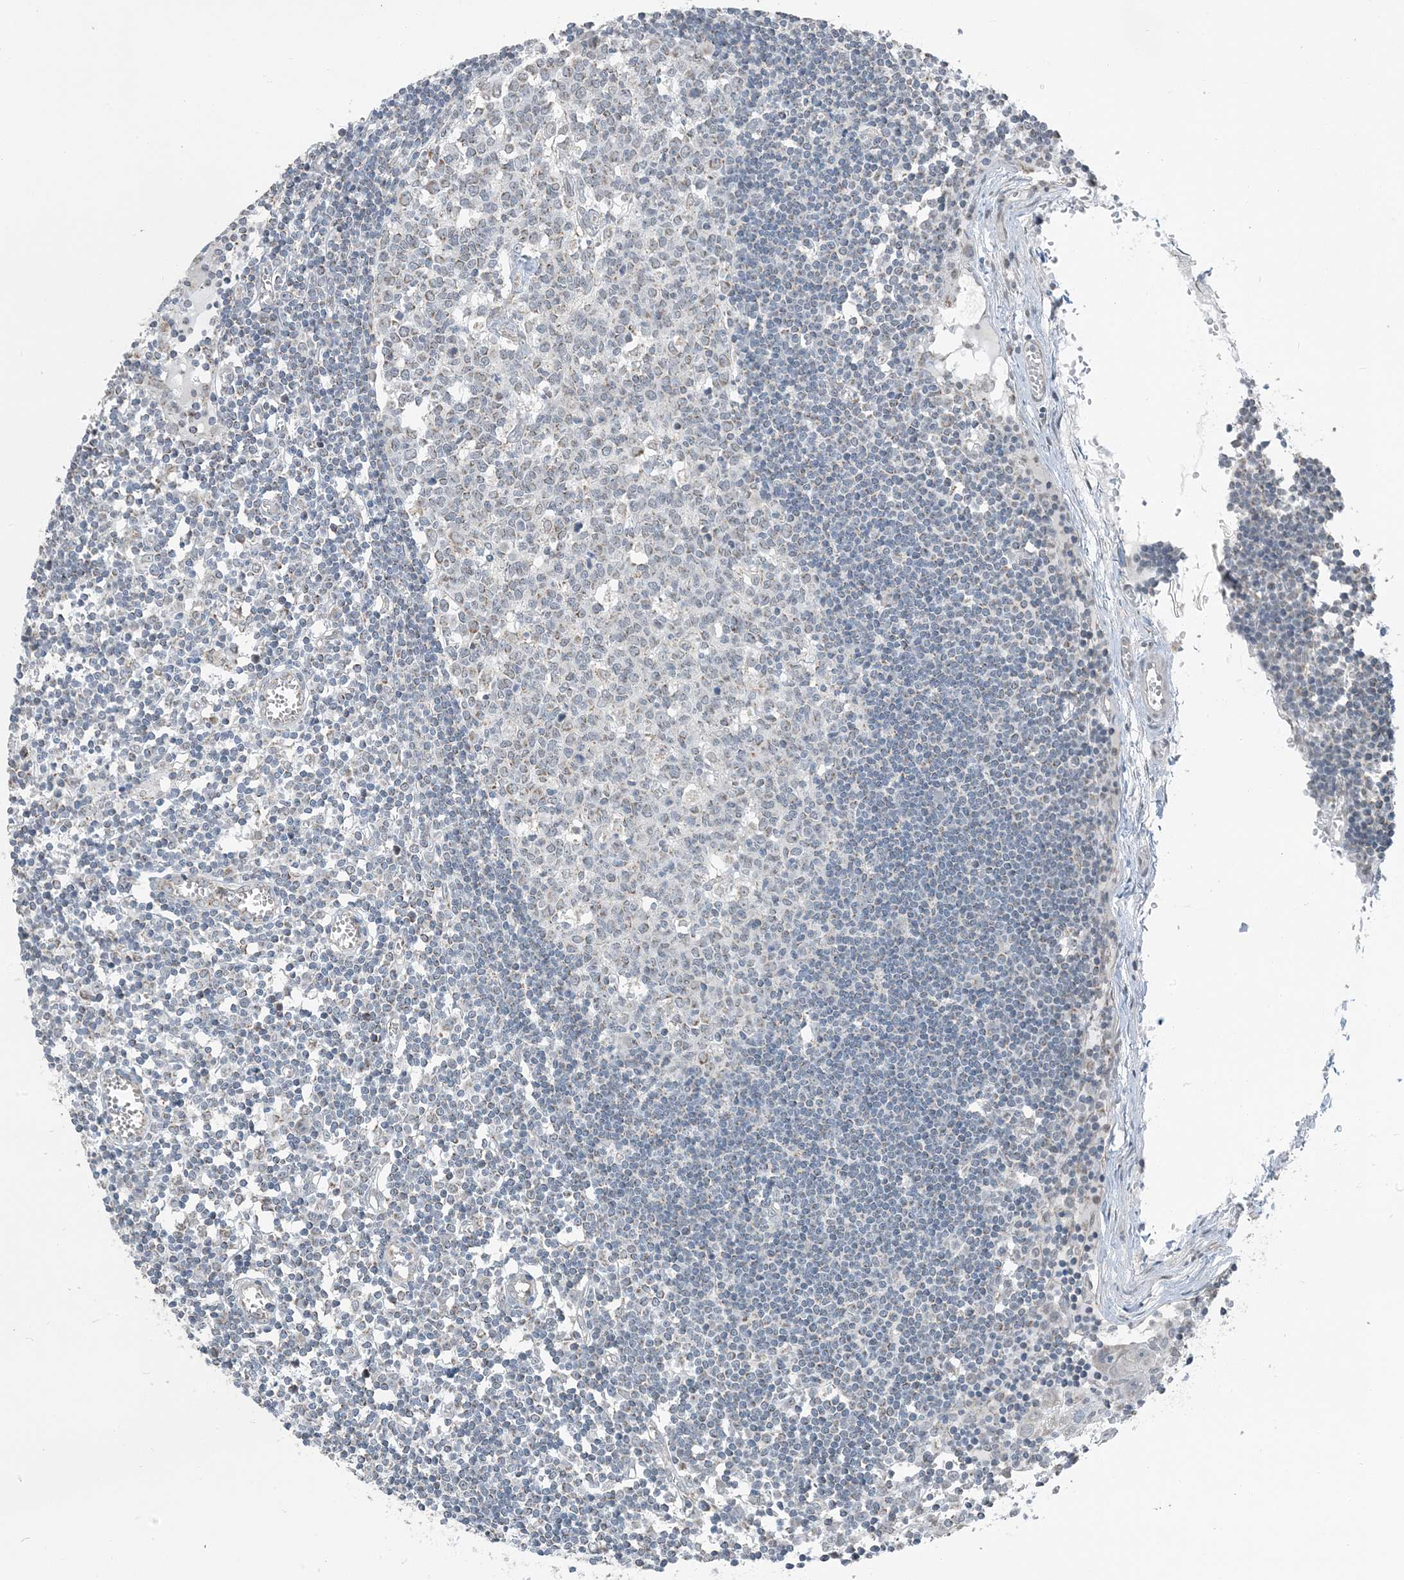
{"staining": {"intensity": "moderate", "quantity": "<25%", "location": "cytoplasmic/membranous"}, "tissue": "lymph node", "cell_type": "Germinal center cells", "image_type": "normal", "snomed": [{"axis": "morphology", "description": "Normal tissue, NOS"}, {"axis": "topography", "description": "Lymph node"}], "caption": "Moderate cytoplasmic/membranous protein staining is present in approximately <25% of germinal center cells in lymph node. (IHC, brightfield microscopy, high magnification).", "gene": "PILRB", "patient": {"sex": "female", "age": 11}}